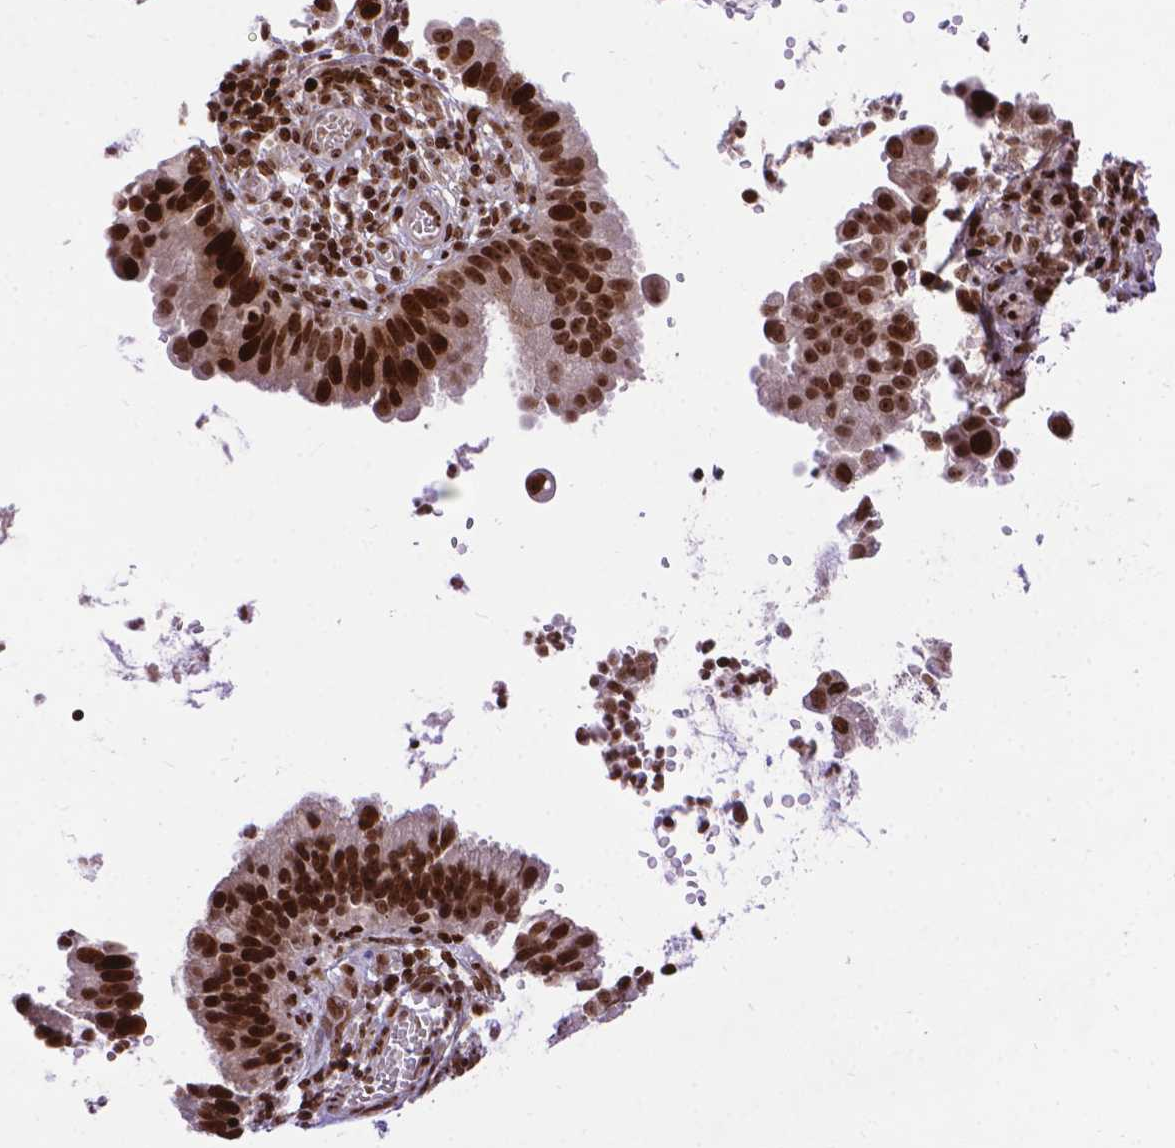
{"staining": {"intensity": "strong", "quantity": ">75%", "location": "nuclear"}, "tissue": "cervical cancer", "cell_type": "Tumor cells", "image_type": "cancer", "snomed": [{"axis": "morphology", "description": "Adenocarcinoma, NOS"}, {"axis": "topography", "description": "Cervix"}], "caption": "Cervical cancer tissue demonstrates strong nuclear positivity in about >75% of tumor cells, visualized by immunohistochemistry.", "gene": "AMER1", "patient": {"sex": "female", "age": 34}}